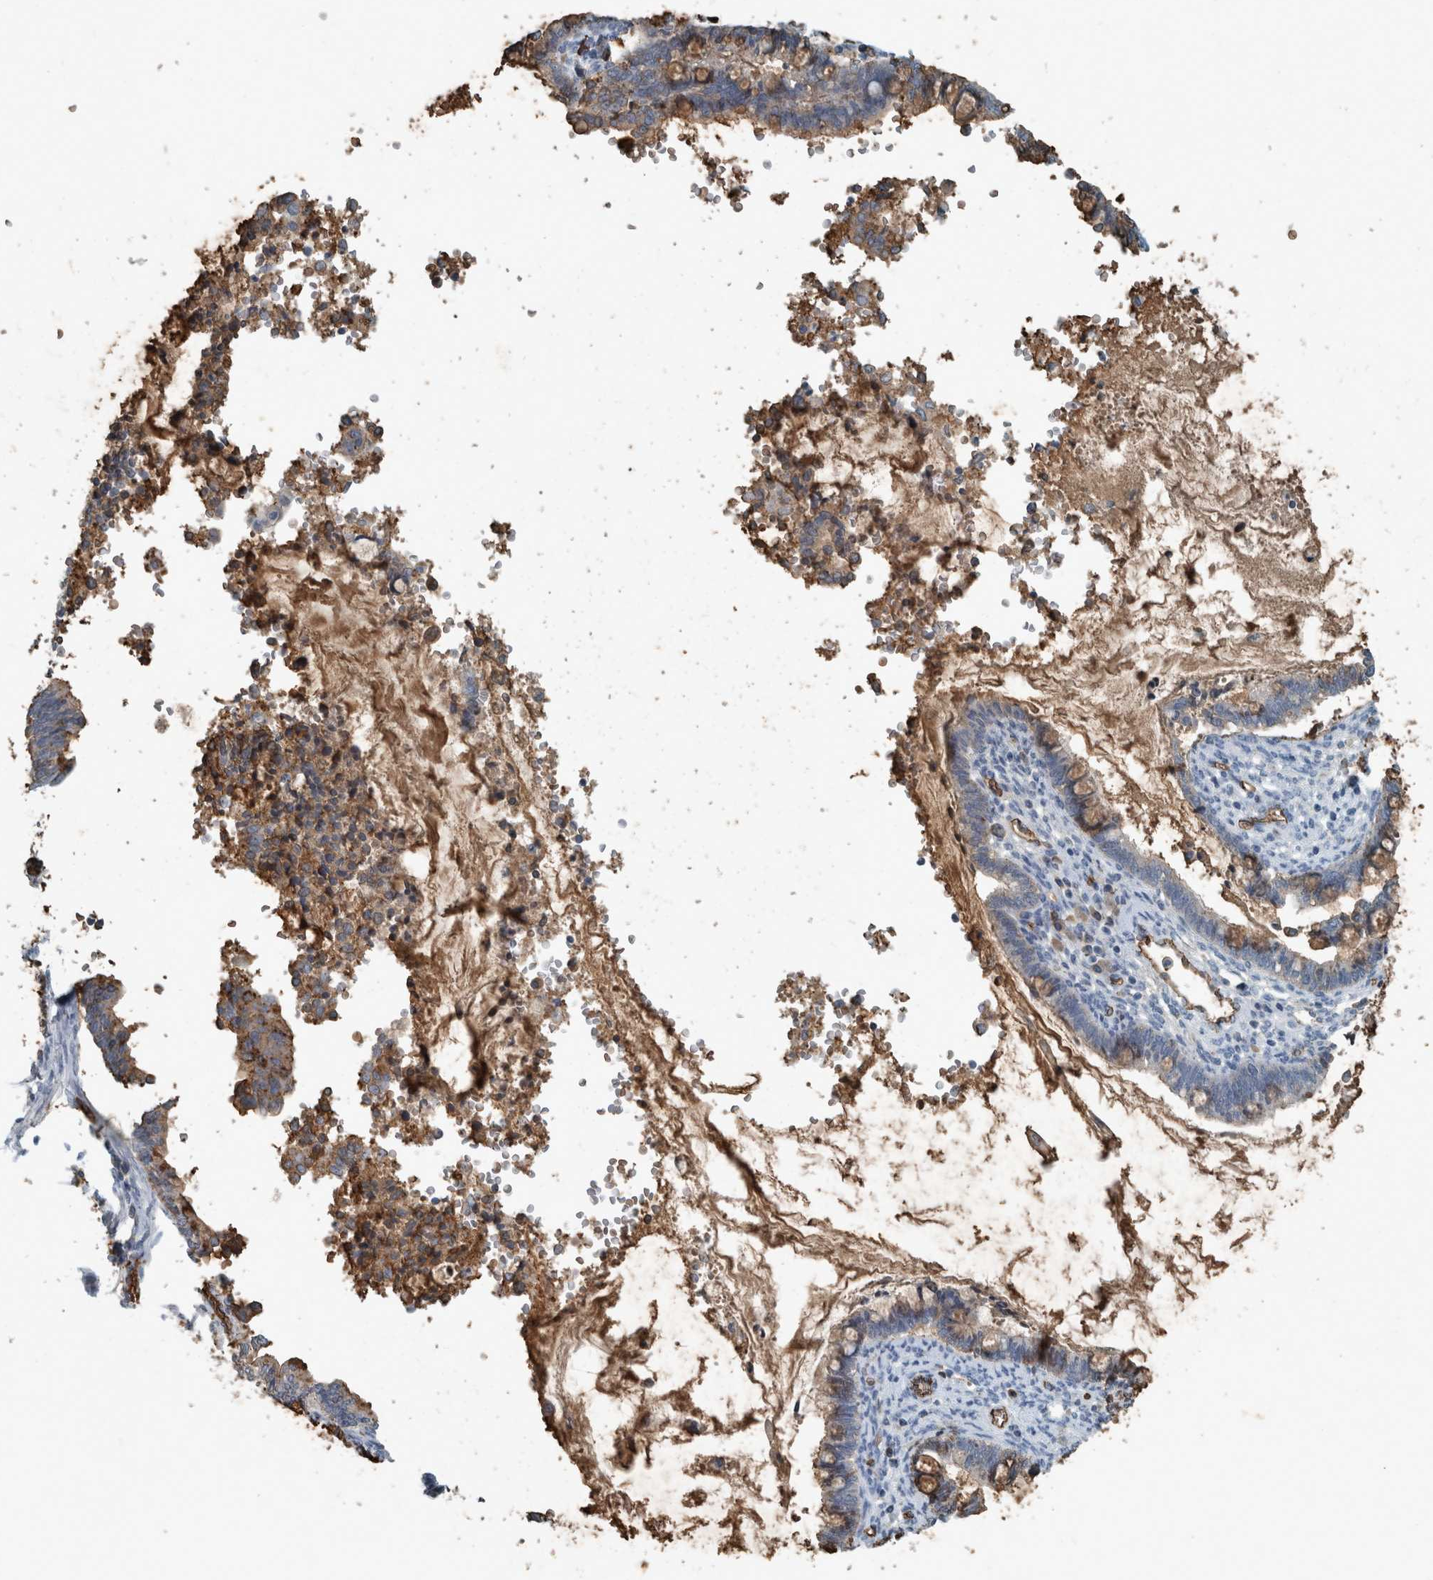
{"staining": {"intensity": "weak", "quantity": "<25%", "location": "cytoplasmic/membranous"}, "tissue": "cervical cancer", "cell_type": "Tumor cells", "image_type": "cancer", "snomed": [{"axis": "morphology", "description": "Adenocarcinoma, NOS"}, {"axis": "topography", "description": "Cervix"}], "caption": "IHC of human cervical adenocarcinoma exhibits no expression in tumor cells.", "gene": "LBP", "patient": {"sex": "female", "age": 44}}